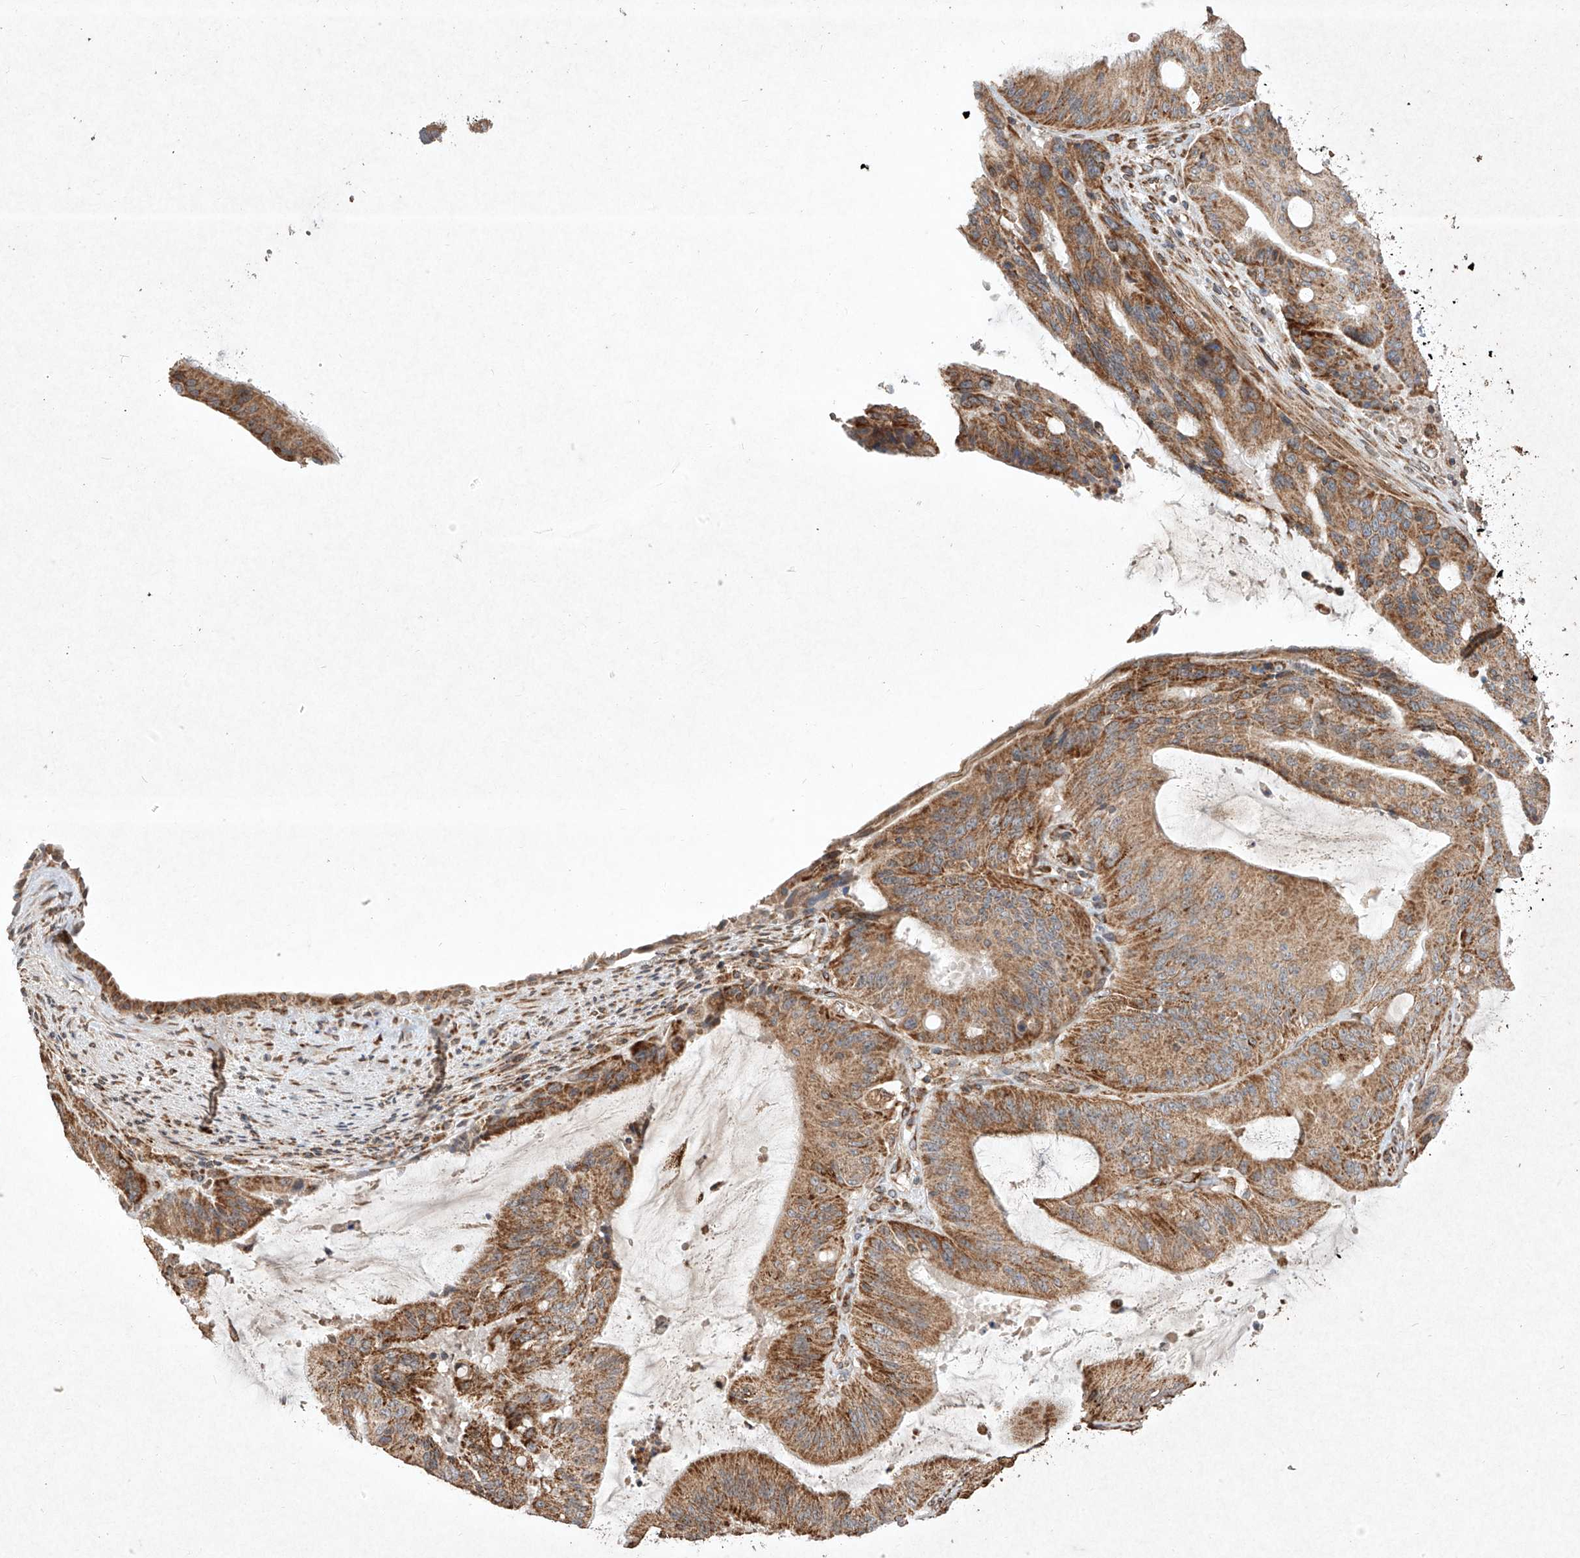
{"staining": {"intensity": "strong", "quantity": ">75%", "location": "cytoplasmic/membranous"}, "tissue": "liver cancer", "cell_type": "Tumor cells", "image_type": "cancer", "snomed": [{"axis": "morphology", "description": "Normal tissue, NOS"}, {"axis": "morphology", "description": "Cholangiocarcinoma"}, {"axis": "topography", "description": "Liver"}, {"axis": "topography", "description": "Peripheral nerve tissue"}], "caption": "Protein expression analysis of liver cholangiocarcinoma exhibits strong cytoplasmic/membranous expression in about >75% of tumor cells.", "gene": "SEMA3B", "patient": {"sex": "female", "age": 73}}